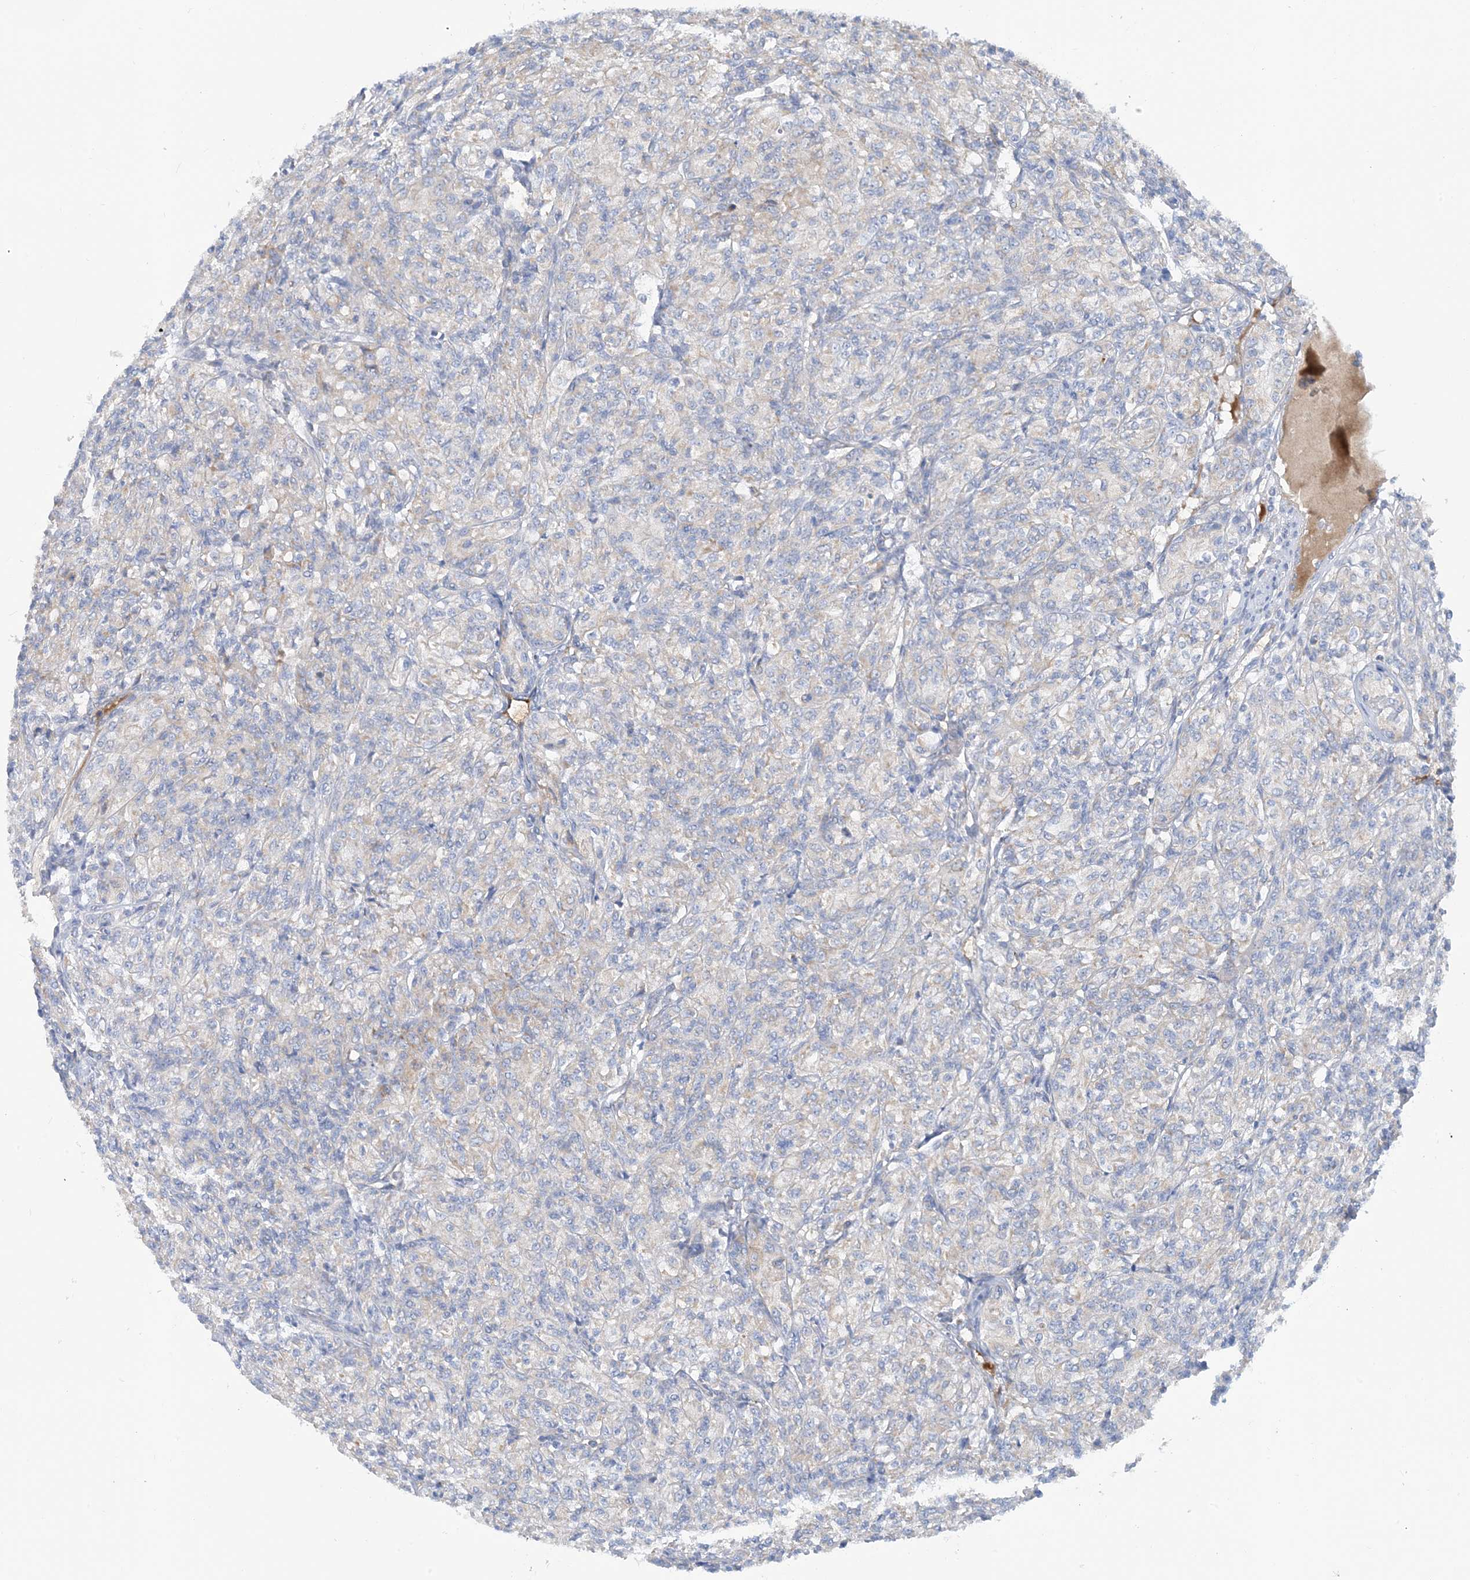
{"staining": {"intensity": "weak", "quantity": "<25%", "location": "cytoplasmic/membranous"}, "tissue": "renal cancer", "cell_type": "Tumor cells", "image_type": "cancer", "snomed": [{"axis": "morphology", "description": "Adenocarcinoma, NOS"}, {"axis": "topography", "description": "Kidney"}], "caption": "Tumor cells show no significant expression in renal cancer (adenocarcinoma).", "gene": "PHOSPHO2", "patient": {"sex": "male", "age": 77}}